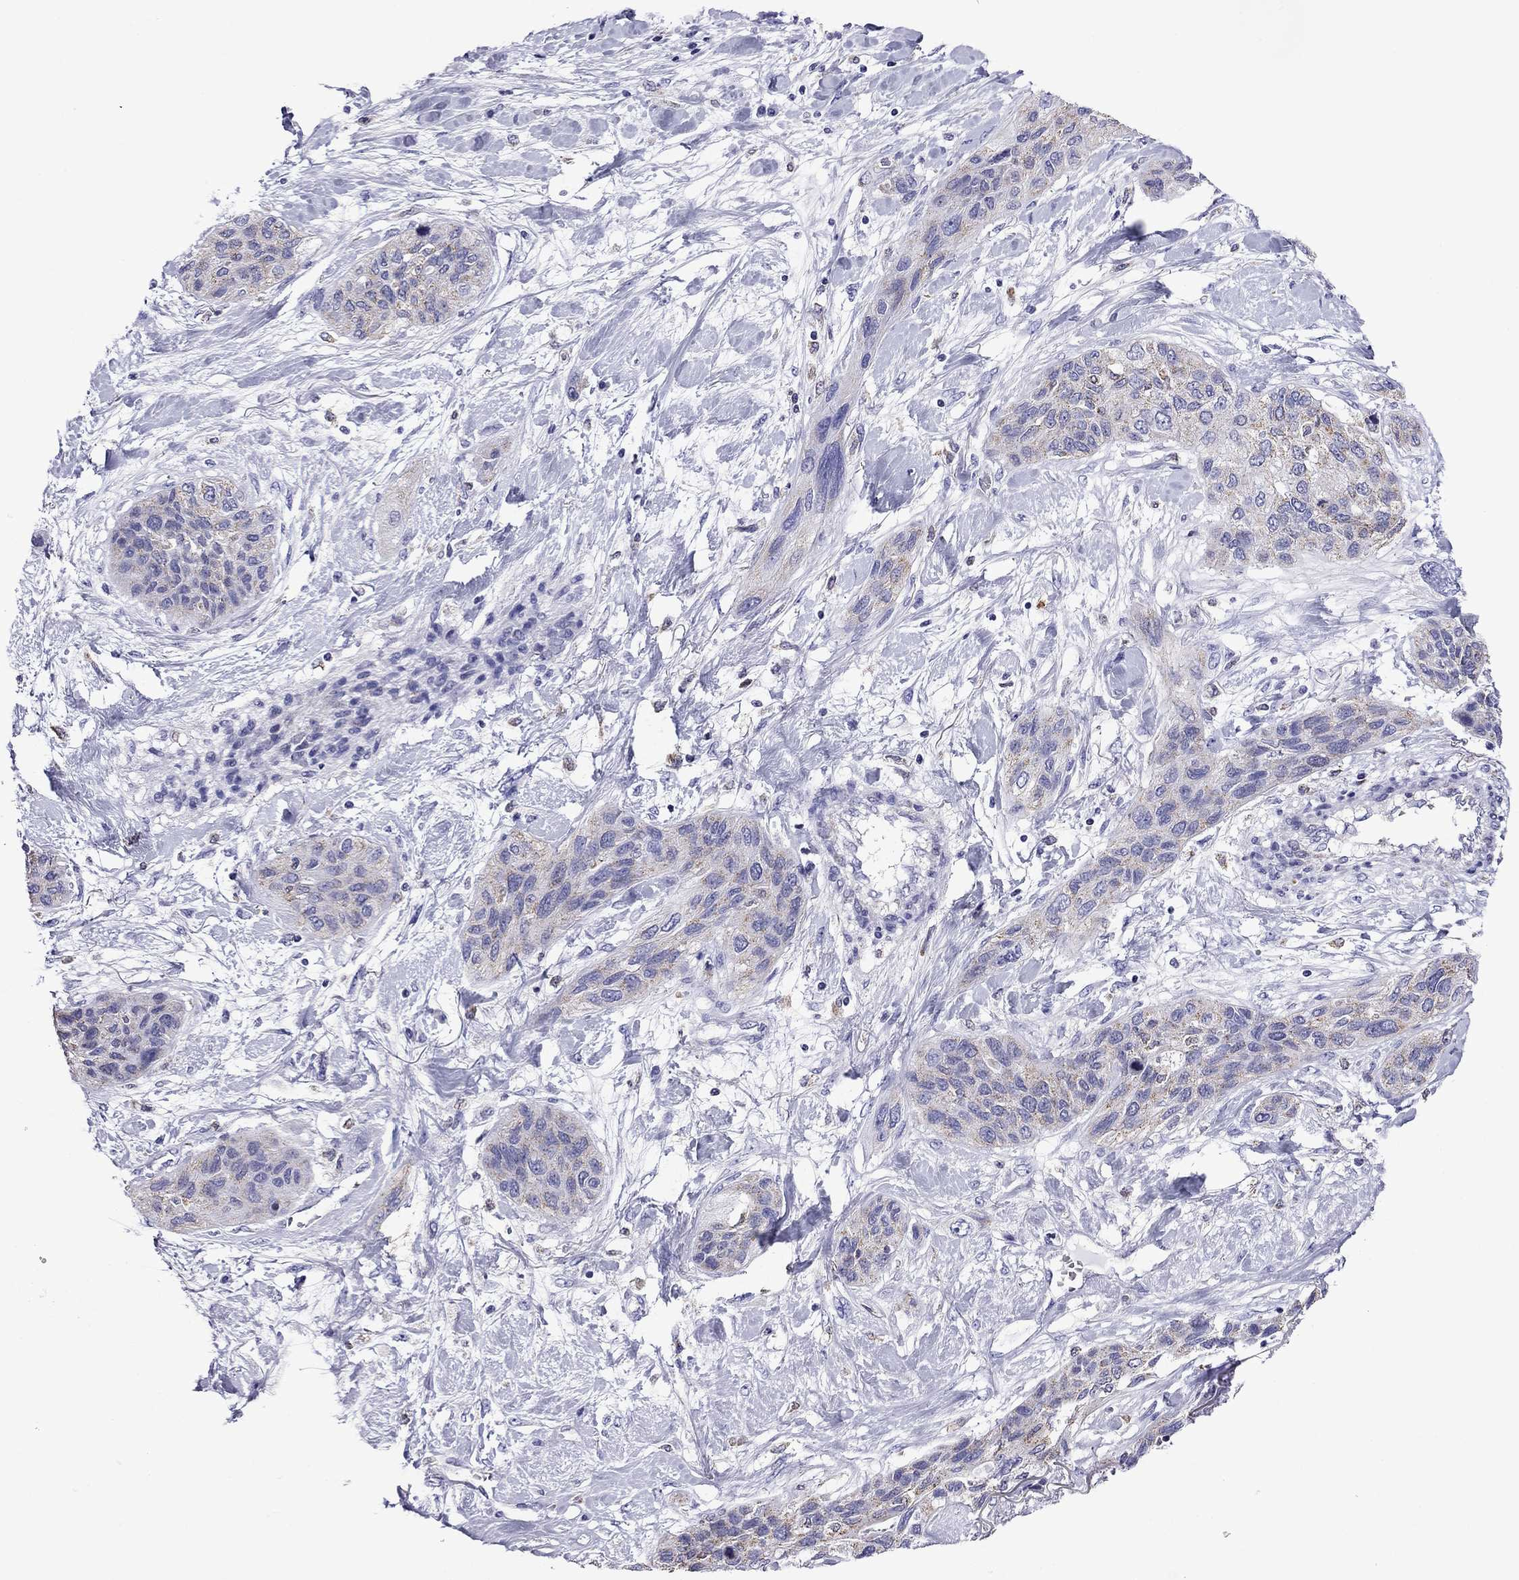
{"staining": {"intensity": "weak", "quantity": "25%-75%", "location": "cytoplasmic/membranous"}, "tissue": "lung cancer", "cell_type": "Tumor cells", "image_type": "cancer", "snomed": [{"axis": "morphology", "description": "Squamous cell carcinoma, NOS"}, {"axis": "topography", "description": "Lung"}], "caption": "Squamous cell carcinoma (lung) was stained to show a protein in brown. There is low levels of weak cytoplasmic/membranous expression in about 25%-75% of tumor cells.", "gene": "SCG2", "patient": {"sex": "female", "age": 70}}